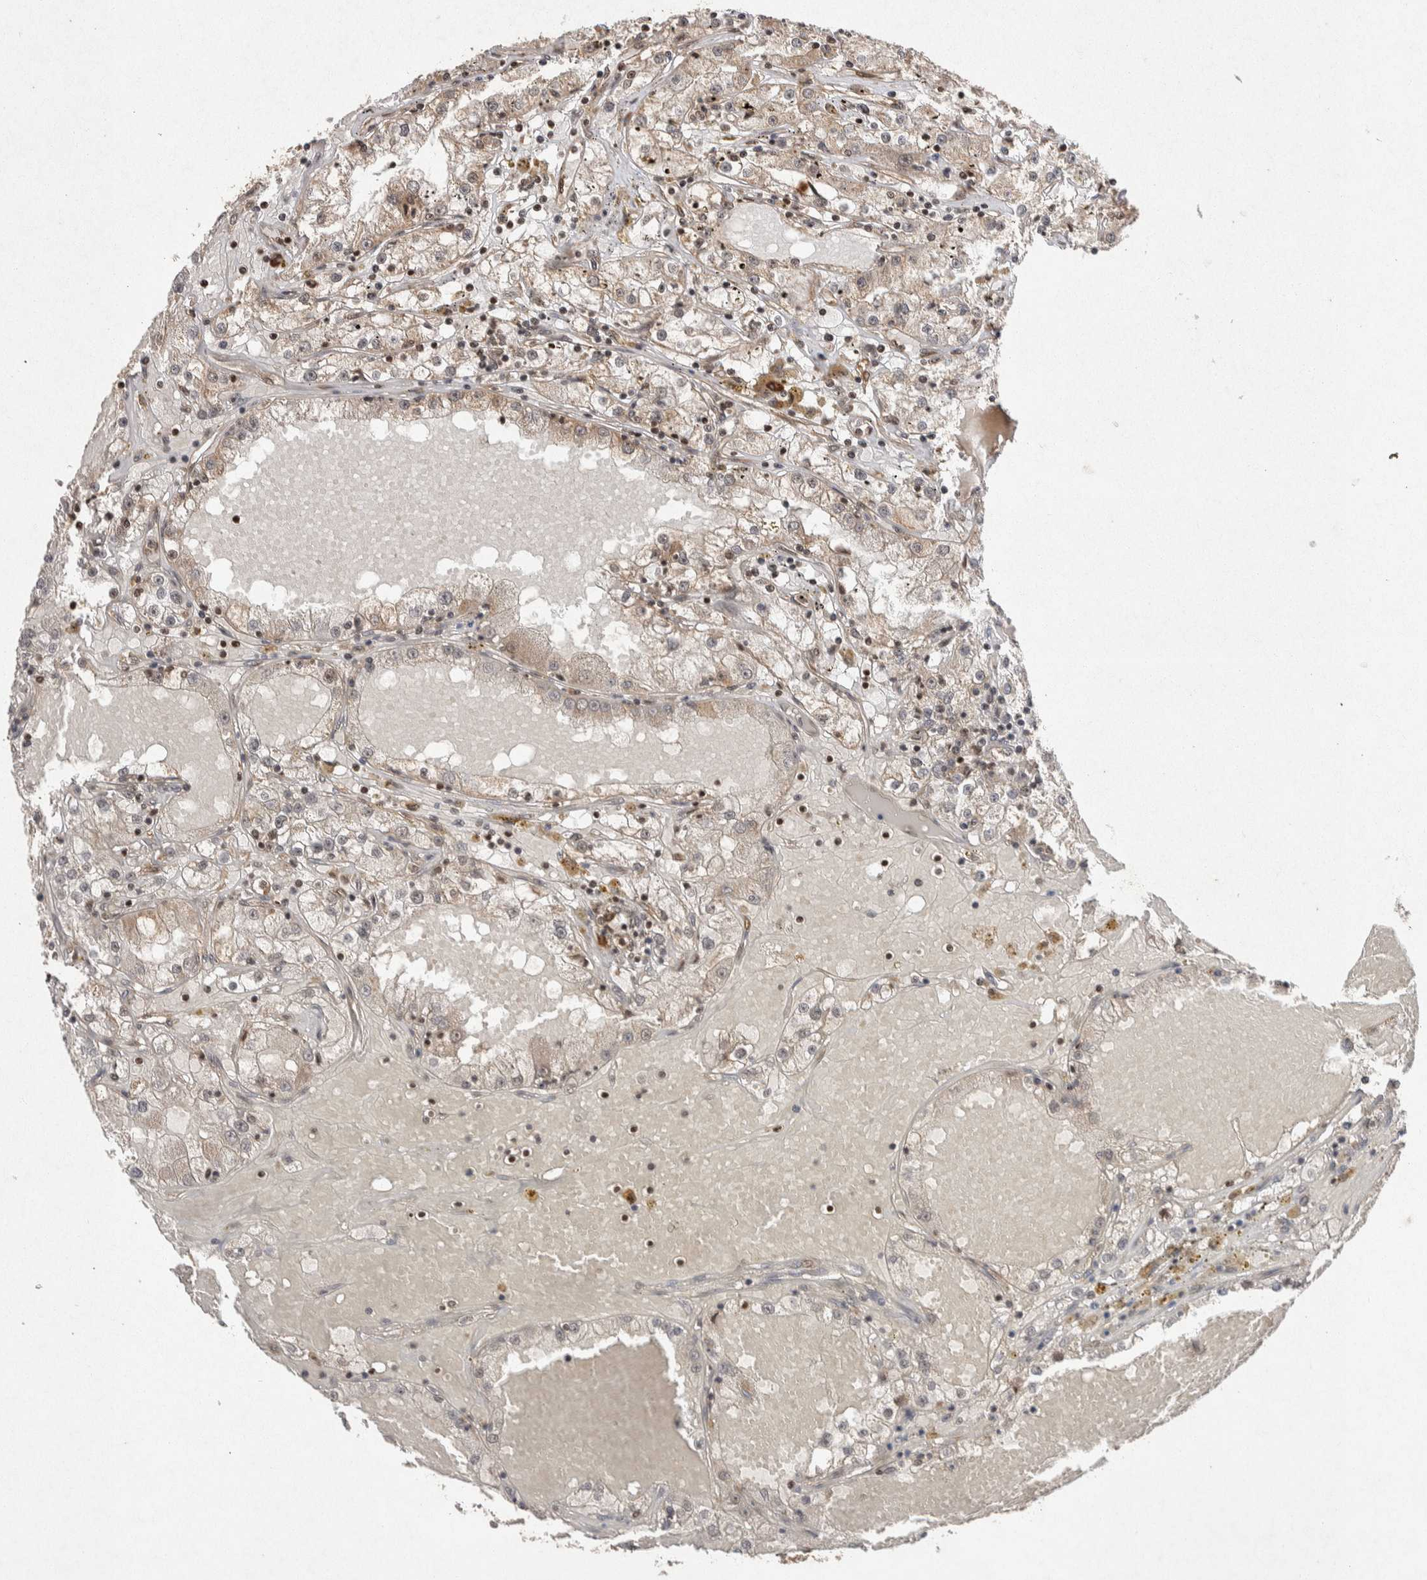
{"staining": {"intensity": "moderate", "quantity": "25%-75%", "location": "cytoplasmic/membranous,nuclear"}, "tissue": "renal cancer", "cell_type": "Tumor cells", "image_type": "cancer", "snomed": [{"axis": "morphology", "description": "Adenocarcinoma, NOS"}, {"axis": "topography", "description": "Kidney"}], "caption": "Immunohistochemistry micrograph of neoplastic tissue: human adenocarcinoma (renal) stained using immunohistochemistry (IHC) displays medium levels of moderate protein expression localized specifically in the cytoplasmic/membranous and nuclear of tumor cells, appearing as a cytoplasmic/membranous and nuclear brown color.", "gene": "TOR1B", "patient": {"sex": "male", "age": 56}}